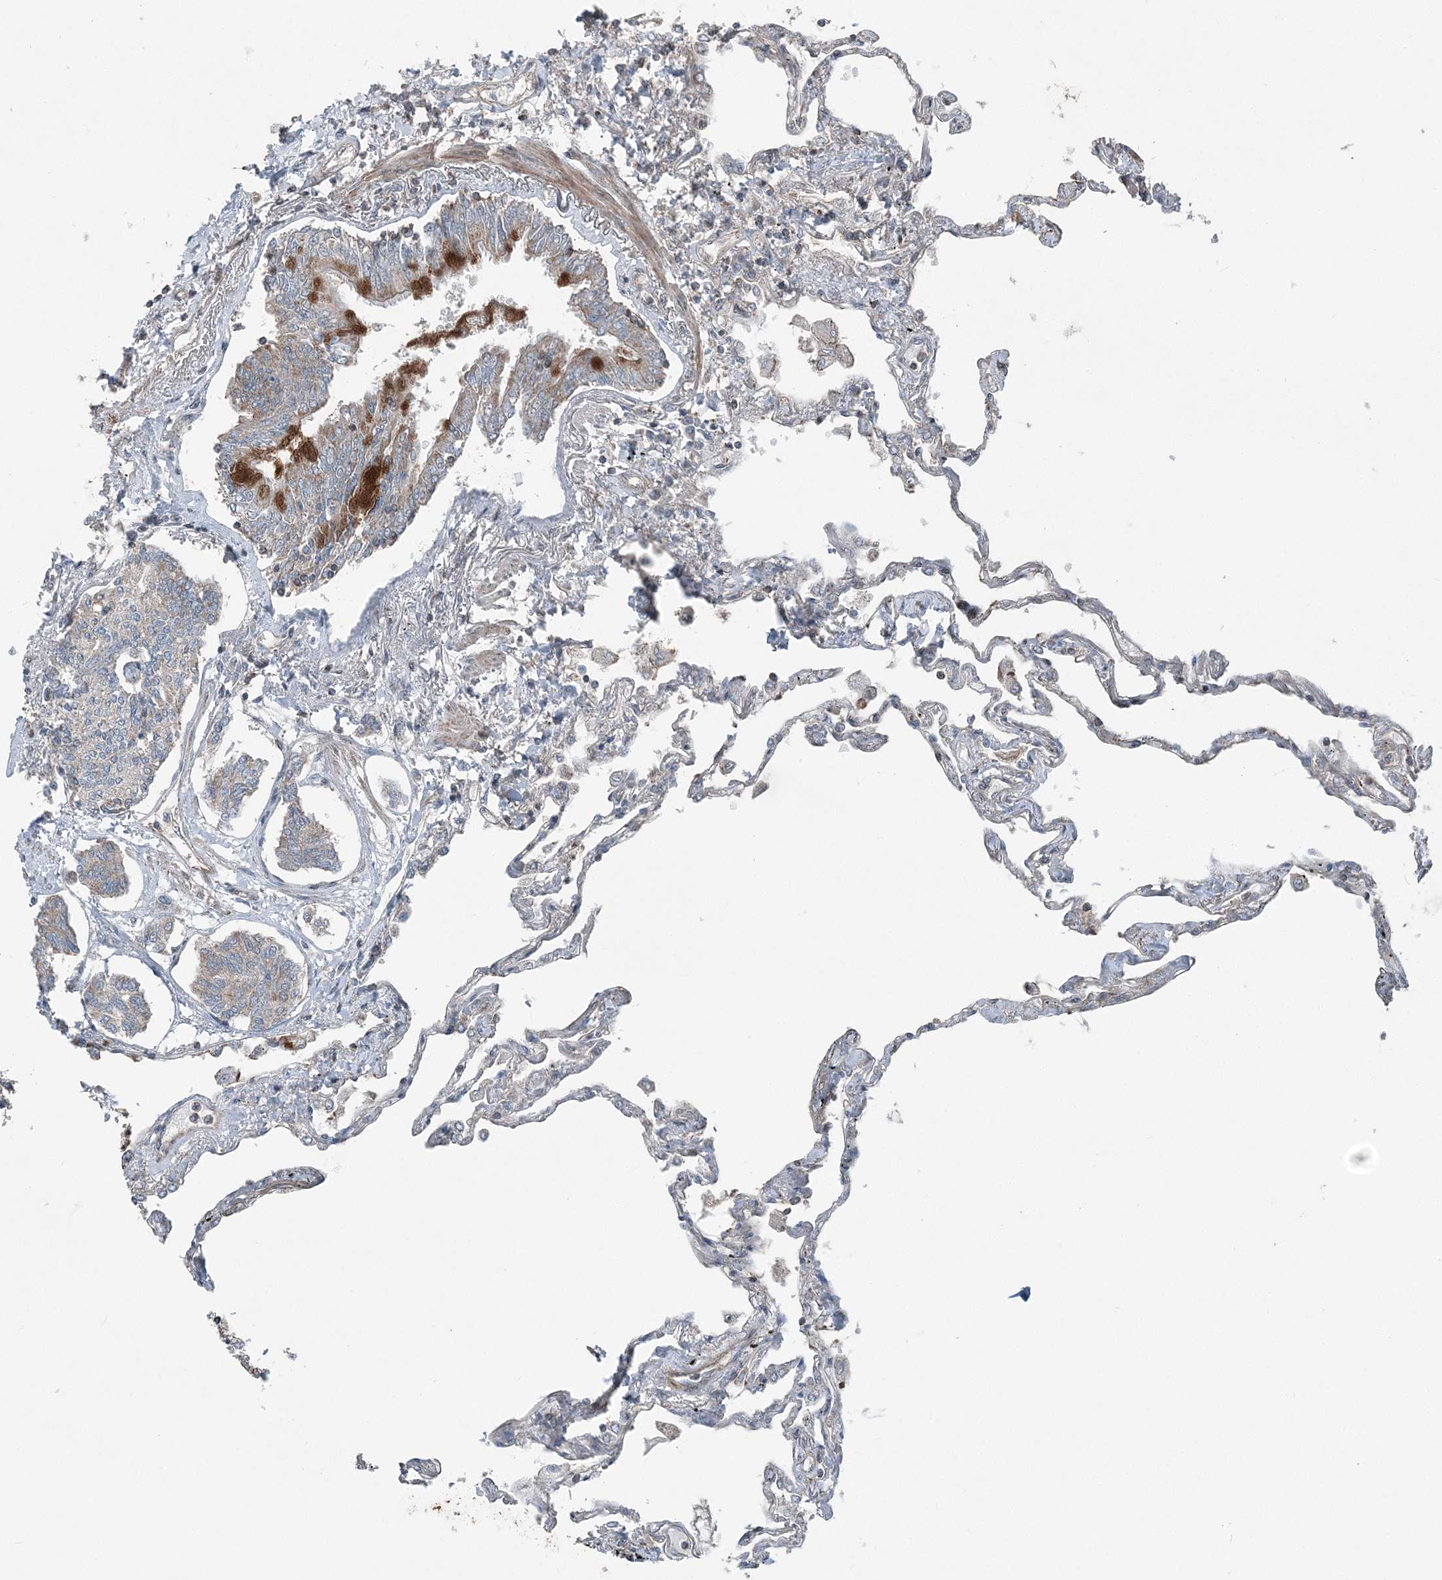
{"staining": {"intensity": "negative", "quantity": "none", "location": "none"}, "tissue": "lung", "cell_type": "Alveolar cells", "image_type": "normal", "snomed": [{"axis": "morphology", "description": "Normal tissue, NOS"}, {"axis": "topography", "description": "Lung"}], "caption": "This is an immunohistochemistry micrograph of benign lung. There is no expression in alveolar cells.", "gene": "KY", "patient": {"sex": "female", "age": 67}}